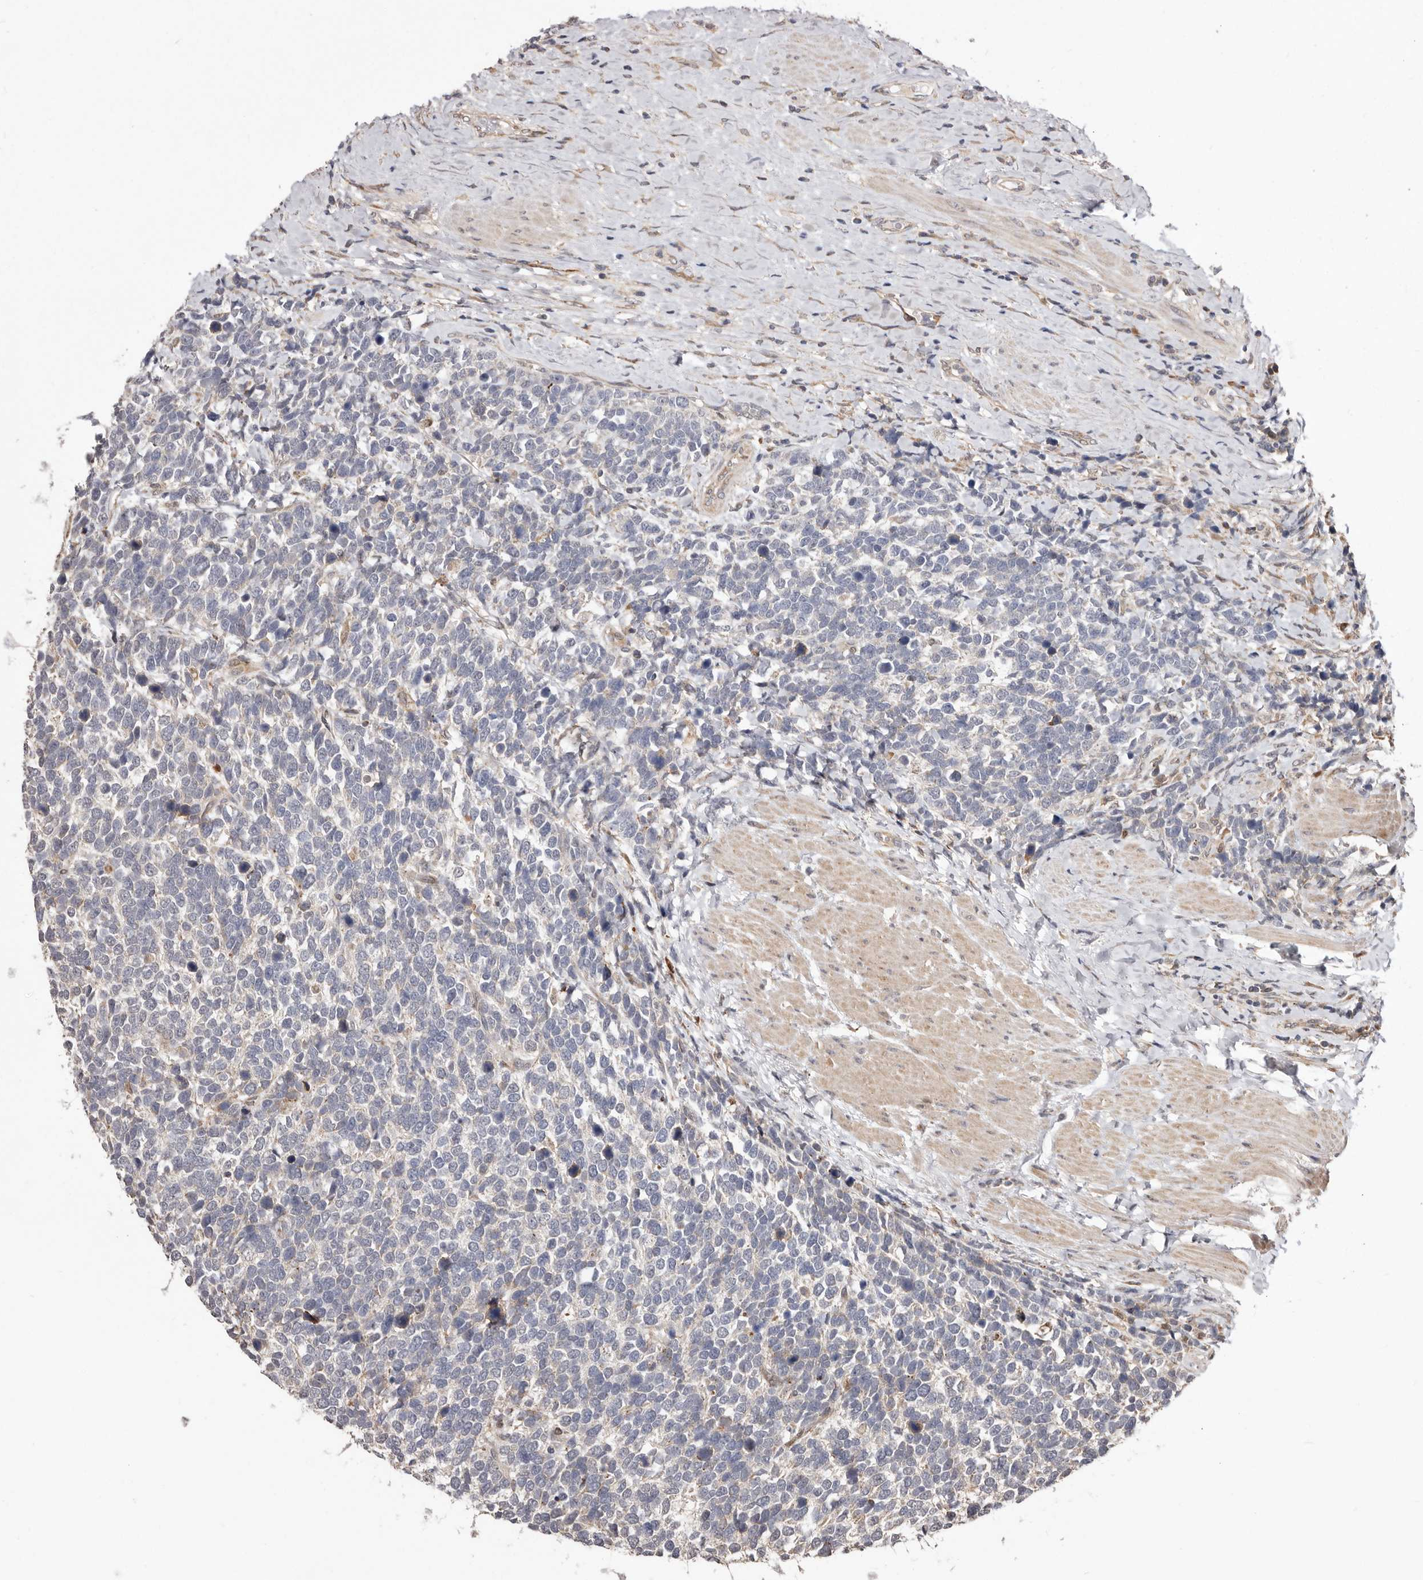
{"staining": {"intensity": "negative", "quantity": "none", "location": "none"}, "tissue": "urothelial cancer", "cell_type": "Tumor cells", "image_type": "cancer", "snomed": [{"axis": "morphology", "description": "Urothelial carcinoma, High grade"}, {"axis": "topography", "description": "Urinary bladder"}], "caption": "Tumor cells are negative for brown protein staining in urothelial cancer. The staining is performed using DAB (3,3'-diaminobenzidine) brown chromogen with nuclei counter-stained in using hematoxylin.", "gene": "RRM2B", "patient": {"sex": "female", "age": 82}}